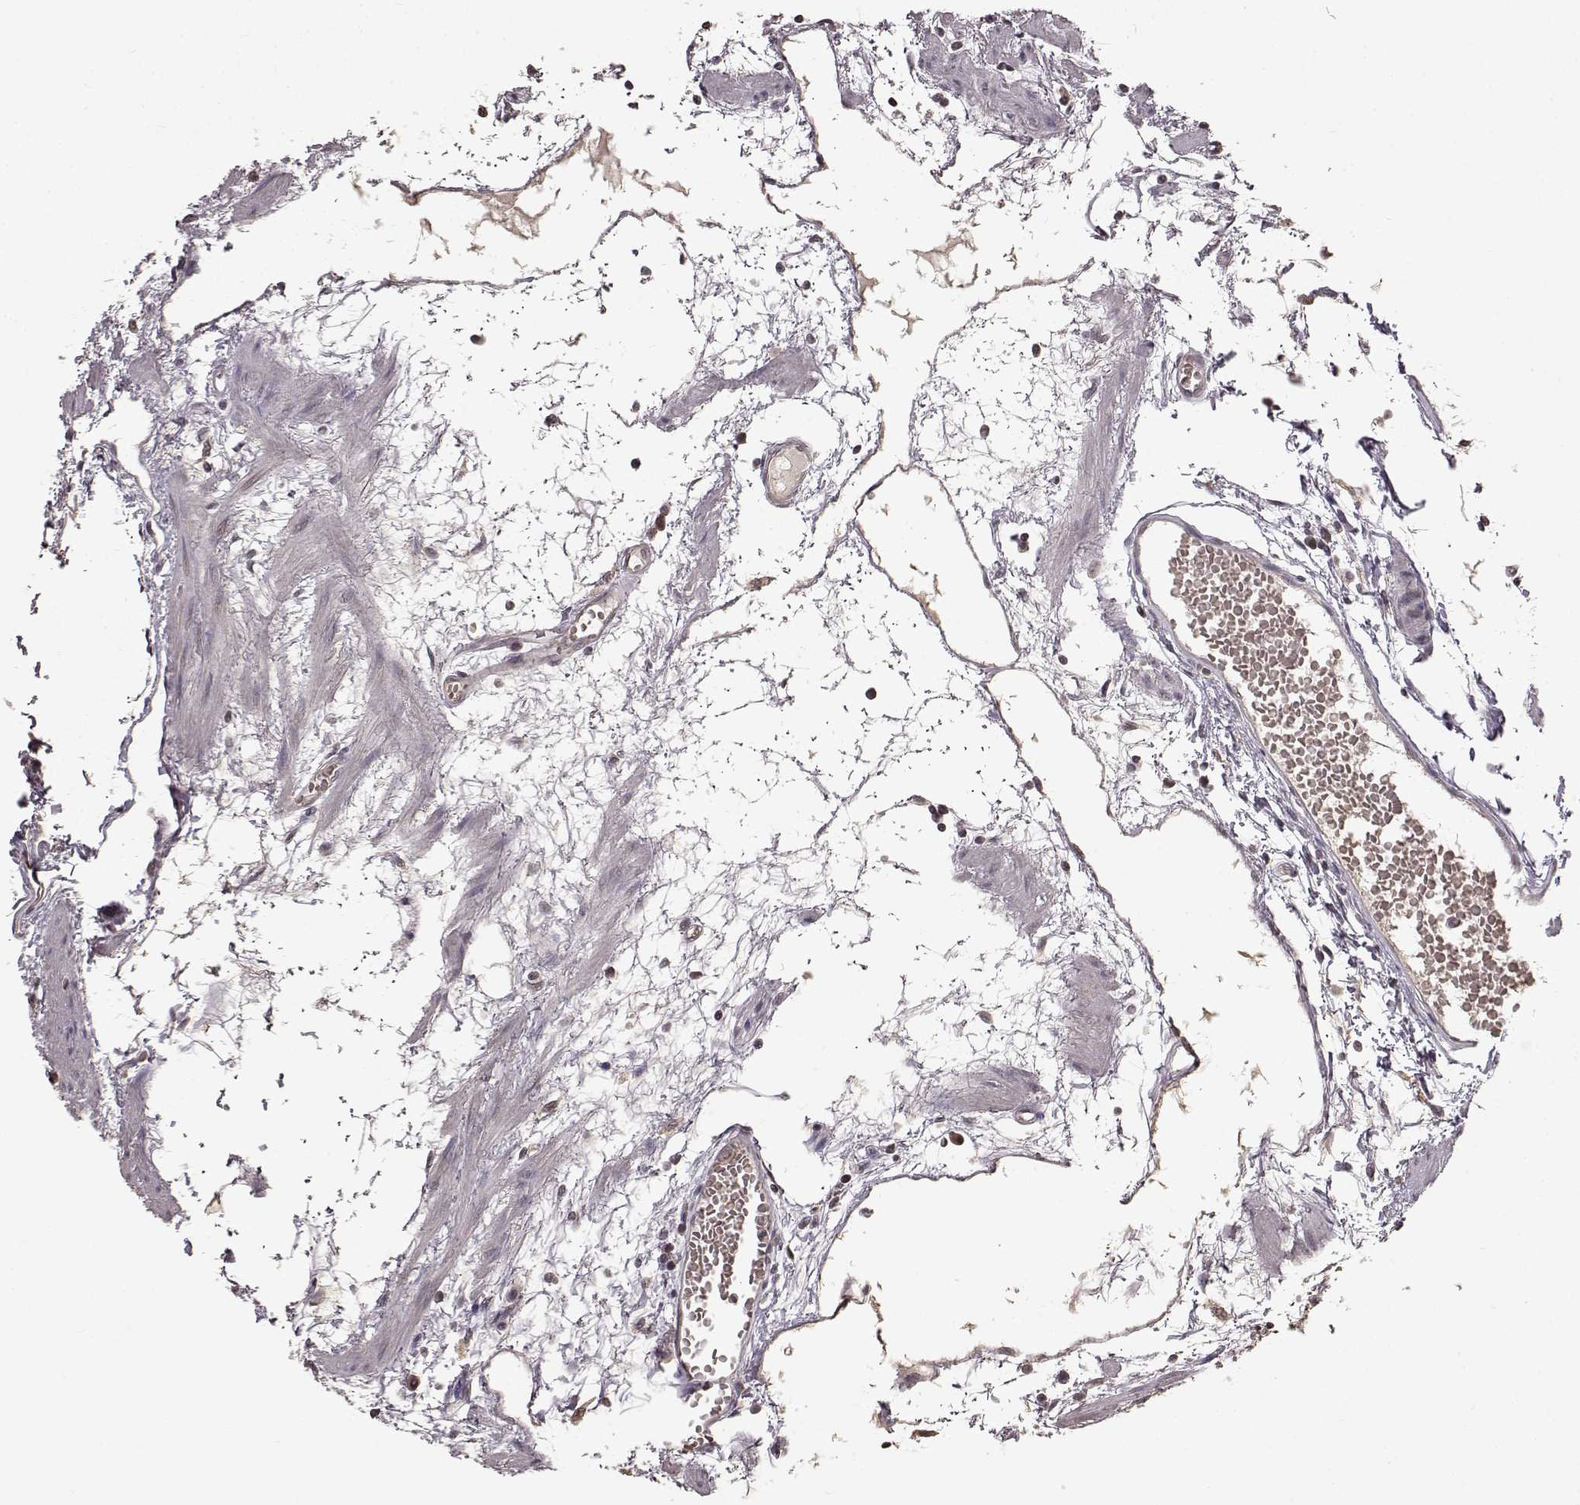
{"staining": {"intensity": "weak", "quantity": "<25%", "location": "cytoplasmic/membranous"}, "tissue": "stomach", "cell_type": "Glandular cells", "image_type": "normal", "snomed": [{"axis": "morphology", "description": "Normal tissue, NOS"}, {"axis": "topography", "description": "Stomach"}], "caption": "IHC micrograph of unremarkable stomach: human stomach stained with DAB (3,3'-diaminobenzidine) demonstrates no significant protein staining in glandular cells. Brightfield microscopy of IHC stained with DAB (brown) and hematoxylin (blue), captured at high magnification.", "gene": "NTRK2", "patient": {"sex": "male", "age": 55}}